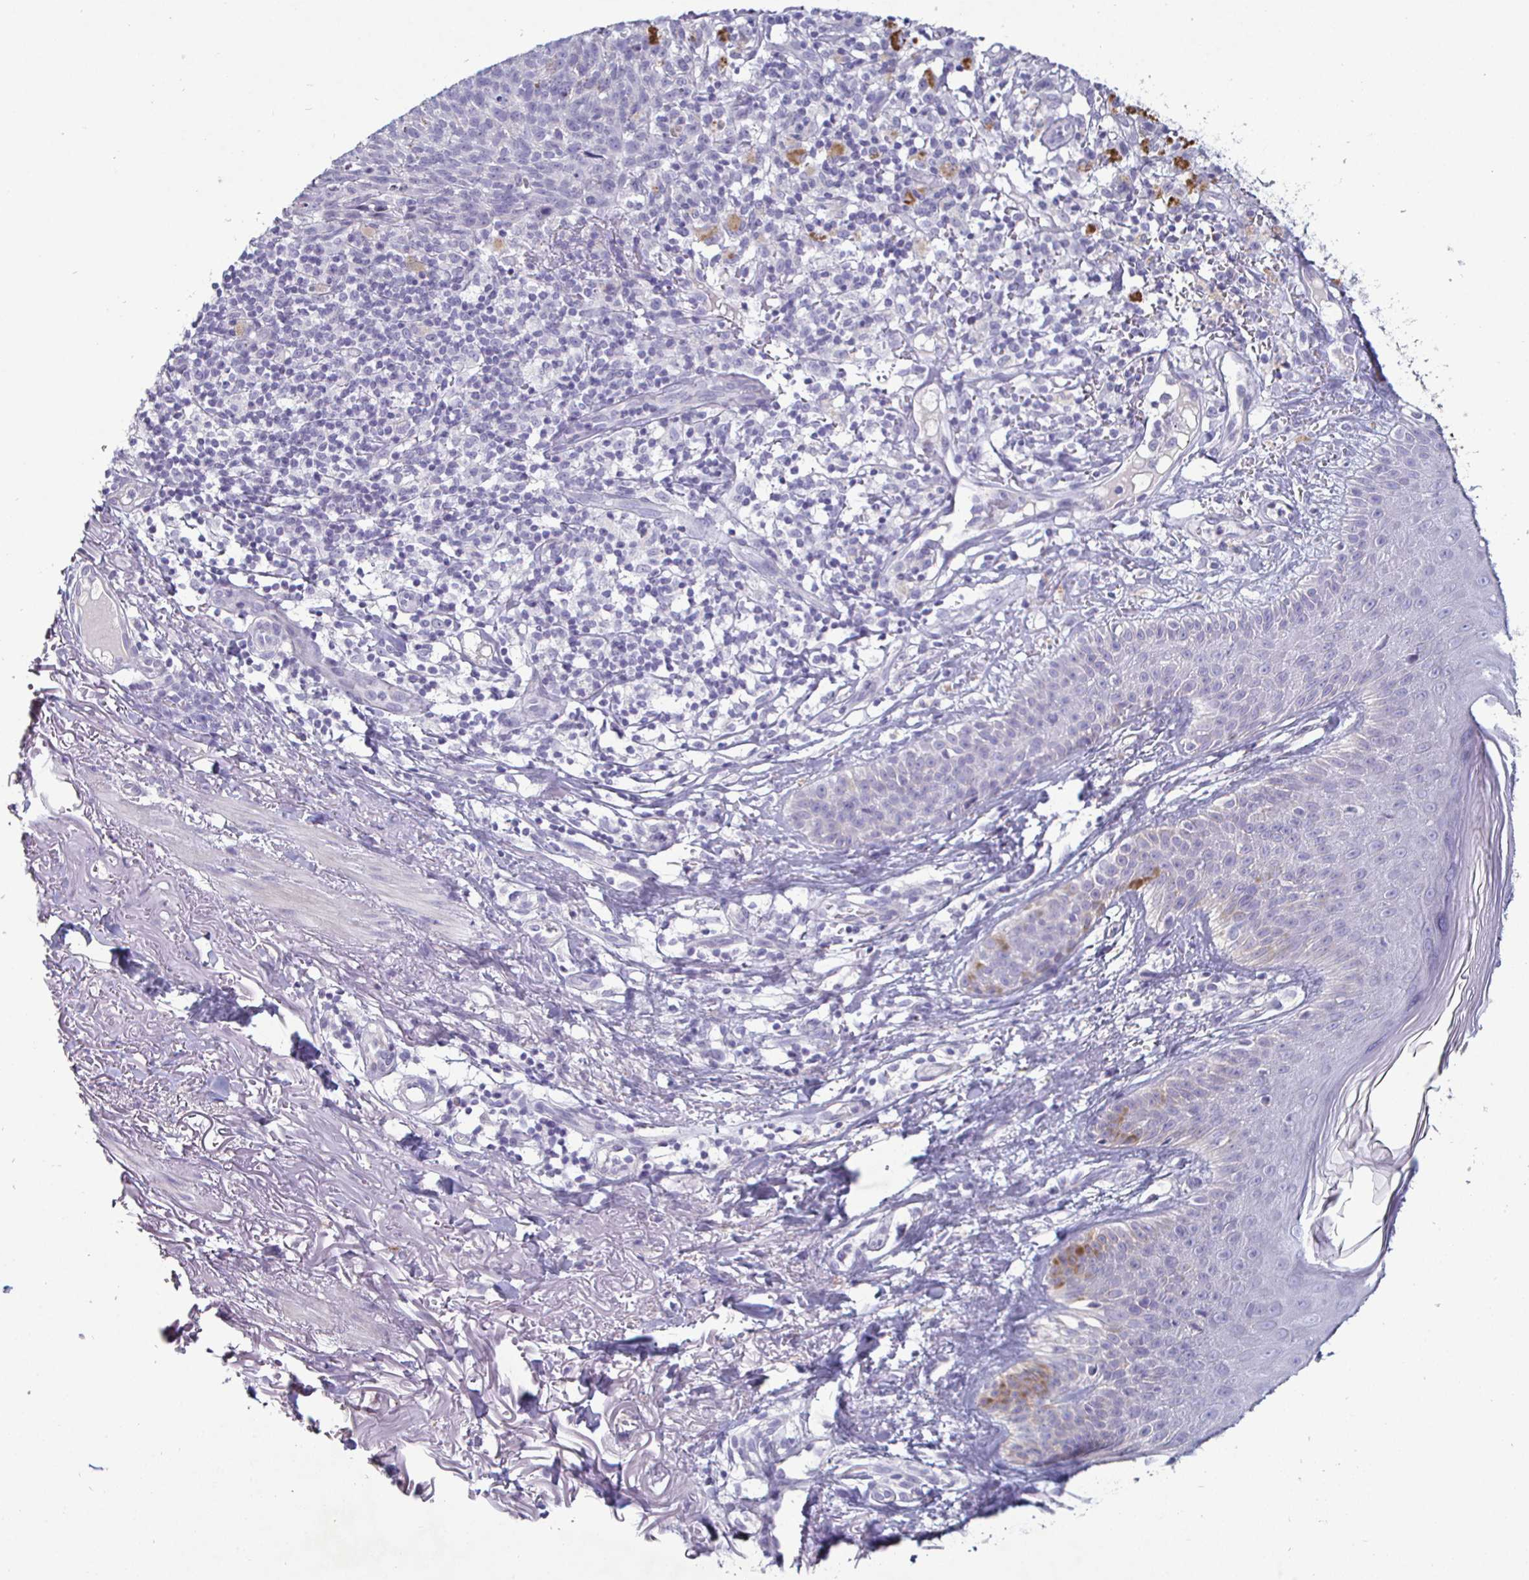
{"staining": {"intensity": "negative", "quantity": "none", "location": "none"}, "tissue": "skin cancer", "cell_type": "Tumor cells", "image_type": "cancer", "snomed": [{"axis": "morphology", "description": "Basal cell carcinoma"}, {"axis": "topography", "description": "Skin"}], "caption": "The immunohistochemistry photomicrograph has no significant positivity in tumor cells of basal cell carcinoma (skin) tissue.", "gene": "ENPP1", "patient": {"sex": "female", "age": 78}}